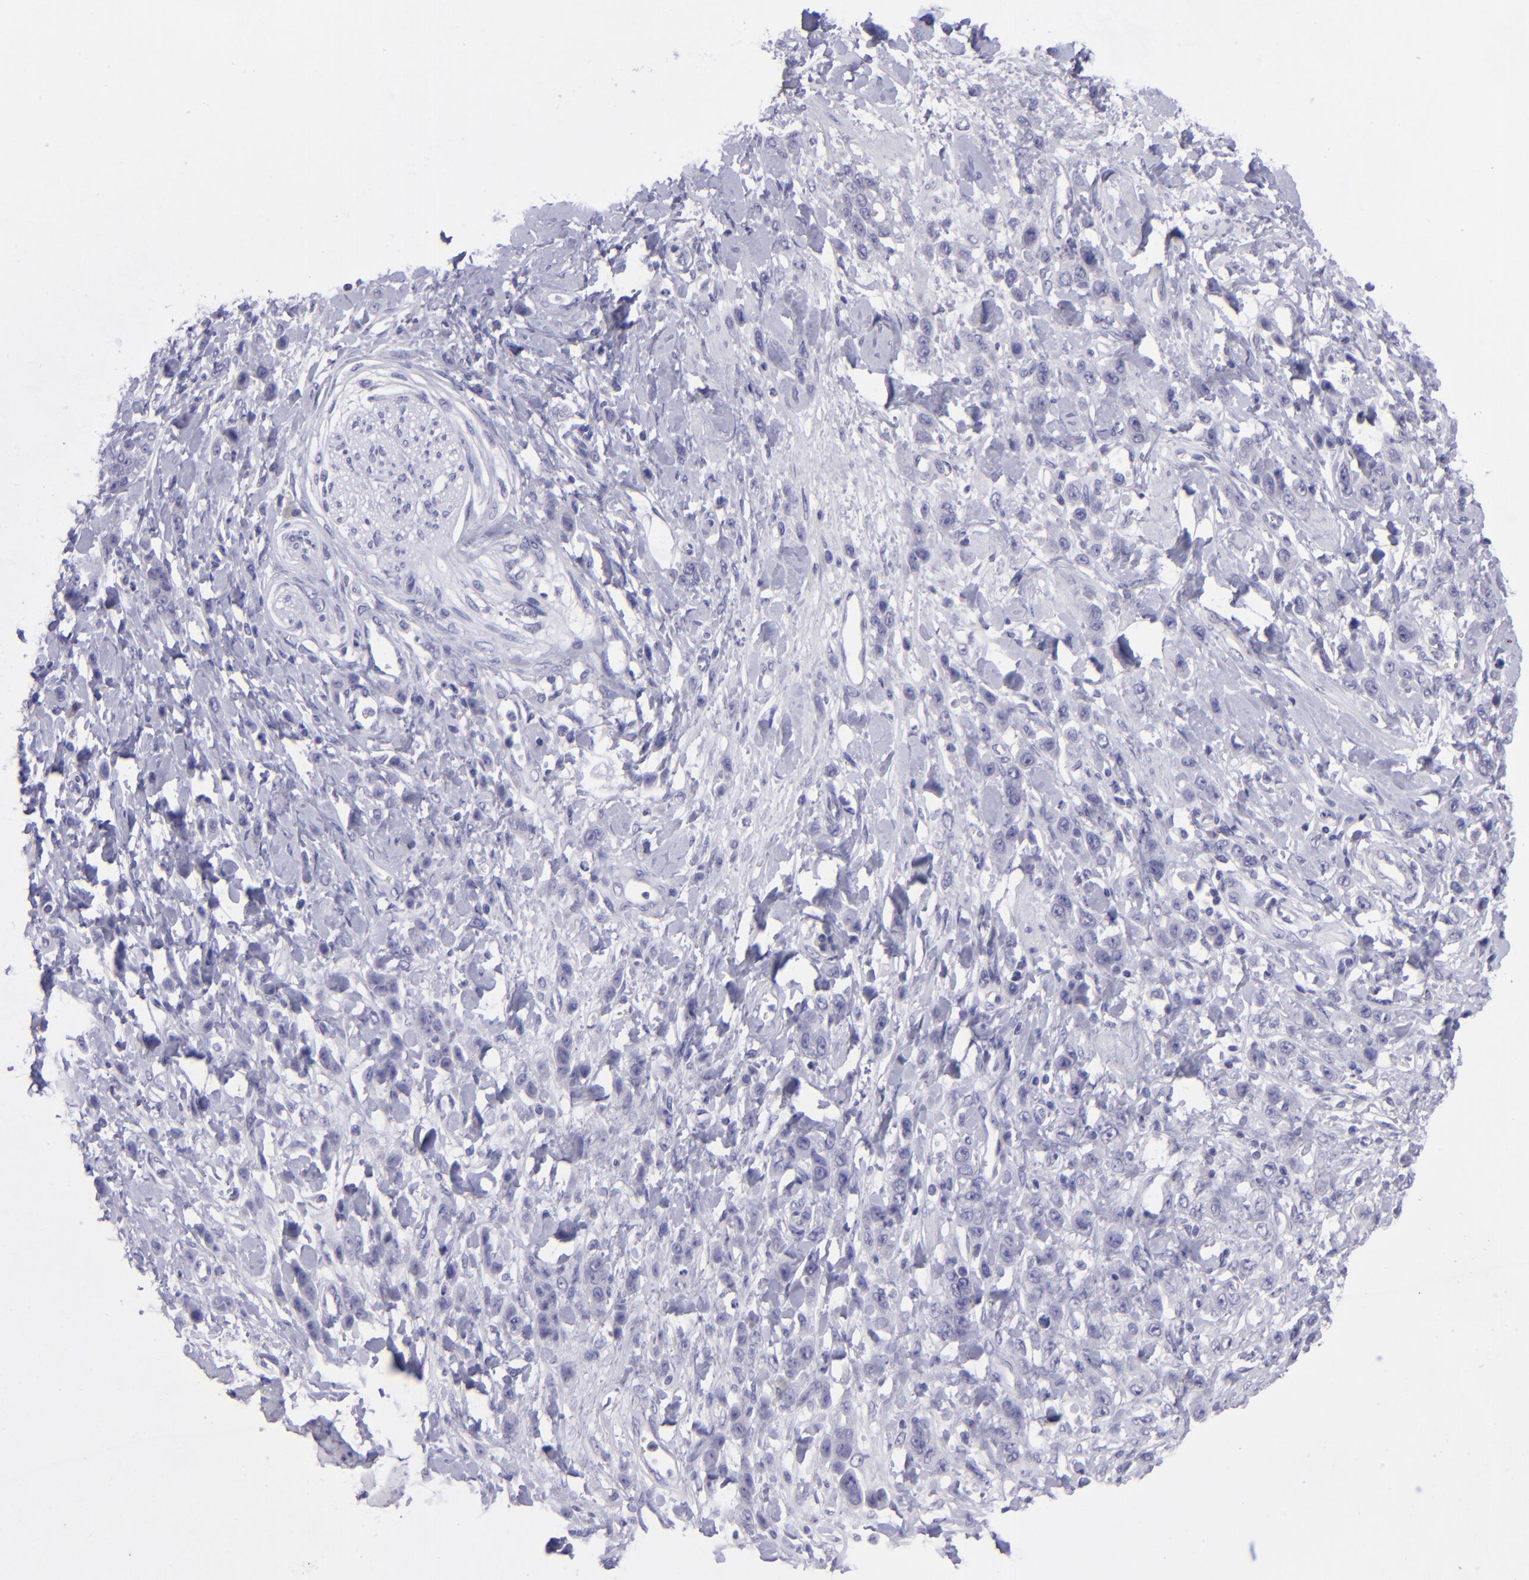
{"staining": {"intensity": "negative", "quantity": "none", "location": "none"}, "tissue": "stomach cancer", "cell_type": "Tumor cells", "image_type": "cancer", "snomed": [{"axis": "morphology", "description": "Normal tissue, NOS"}, {"axis": "morphology", "description": "Adenocarcinoma, NOS"}, {"axis": "topography", "description": "Stomach"}], "caption": "The photomicrograph exhibits no significant staining in tumor cells of stomach cancer (adenocarcinoma).", "gene": "POU2F2", "patient": {"sex": "male", "age": 82}}